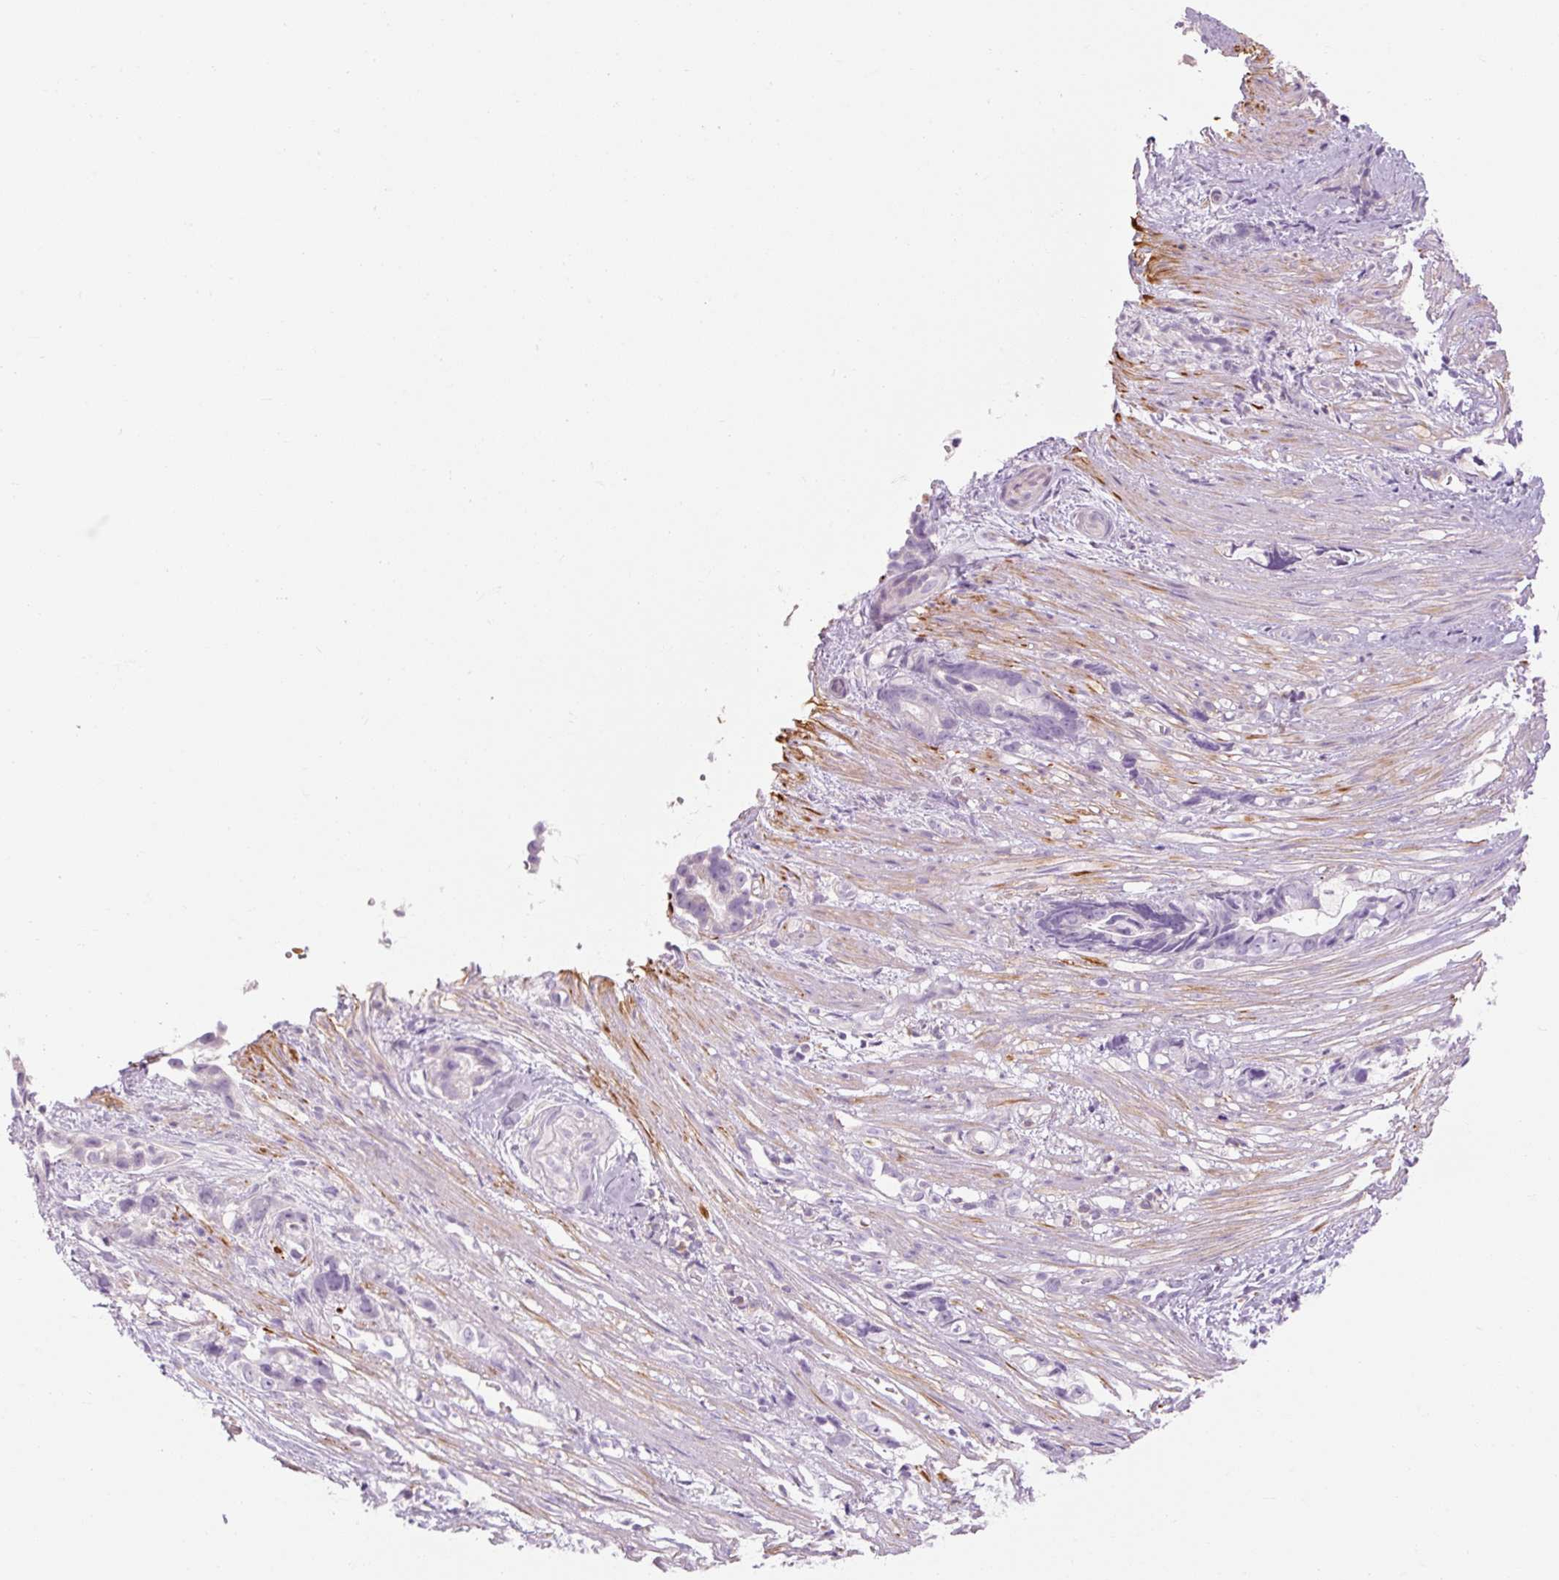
{"staining": {"intensity": "negative", "quantity": "none", "location": "none"}, "tissue": "stomach cancer", "cell_type": "Tumor cells", "image_type": "cancer", "snomed": [{"axis": "morphology", "description": "Adenocarcinoma, NOS"}, {"axis": "topography", "description": "Stomach"}], "caption": "Stomach adenocarcinoma was stained to show a protein in brown. There is no significant positivity in tumor cells.", "gene": "TIGD2", "patient": {"sex": "male", "age": 55}}